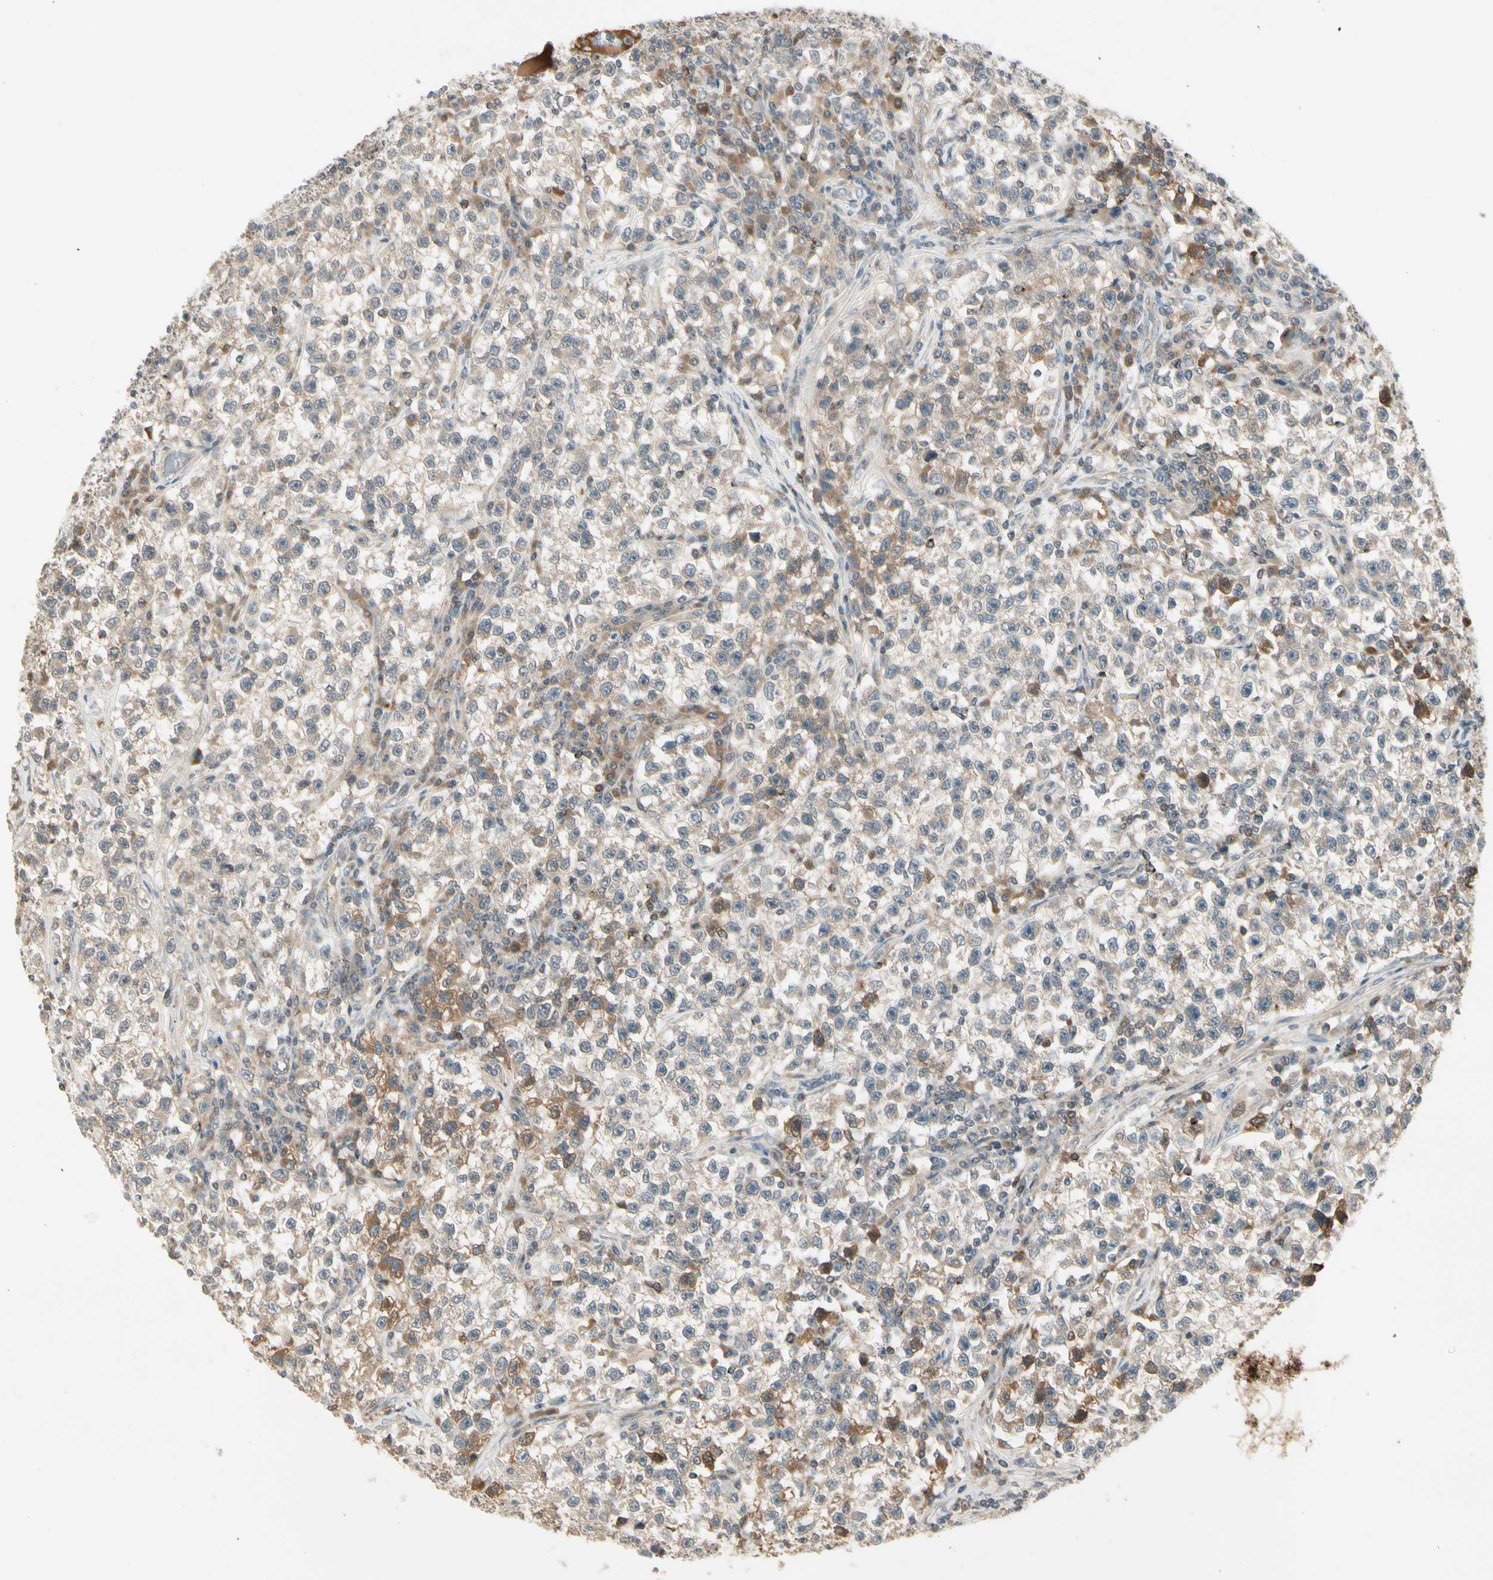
{"staining": {"intensity": "weak", "quantity": ">75%", "location": "cytoplasmic/membranous"}, "tissue": "testis cancer", "cell_type": "Tumor cells", "image_type": "cancer", "snomed": [{"axis": "morphology", "description": "Seminoma, NOS"}, {"axis": "topography", "description": "Testis"}], "caption": "Immunohistochemistry staining of seminoma (testis), which shows low levels of weak cytoplasmic/membranous positivity in approximately >75% of tumor cells indicating weak cytoplasmic/membranous protein staining. The staining was performed using DAB (3,3'-diaminobenzidine) (brown) for protein detection and nuclei were counterstained in hematoxylin (blue).", "gene": "CCL4", "patient": {"sex": "male", "age": 22}}